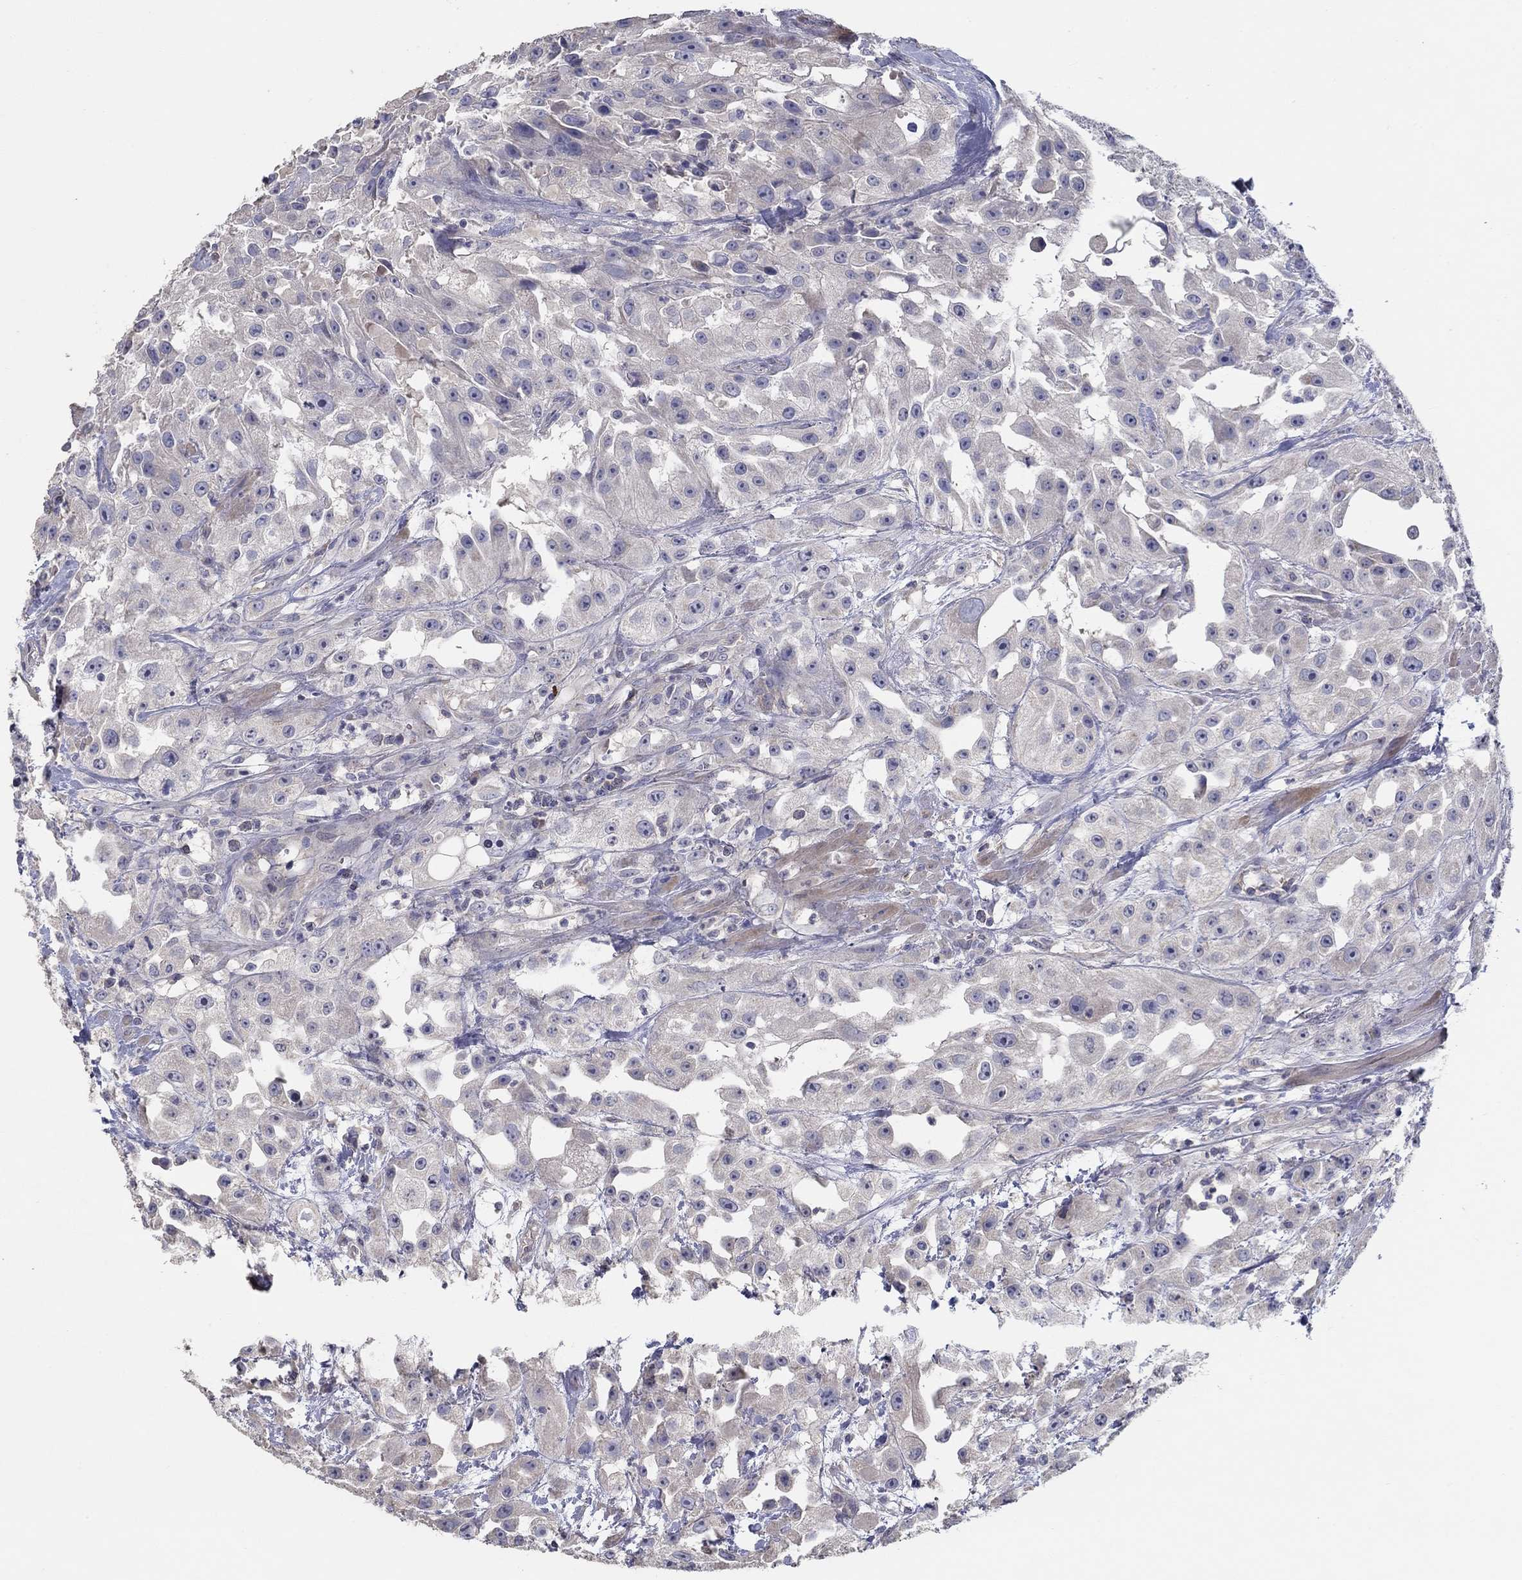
{"staining": {"intensity": "negative", "quantity": "none", "location": "none"}, "tissue": "urothelial cancer", "cell_type": "Tumor cells", "image_type": "cancer", "snomed": [{"axis": "morphology", "description": "Urothelial carcinoma, High grade"}, {"axis": "topography", "description": "Urinary bladder"}], "caption": "Immunohistochemical staining of high-grade urothelial carcinoma shows no significant expression in tumor cells.", "gene": "DOCK3", "patient": {"sex": "male", "age": 79}}